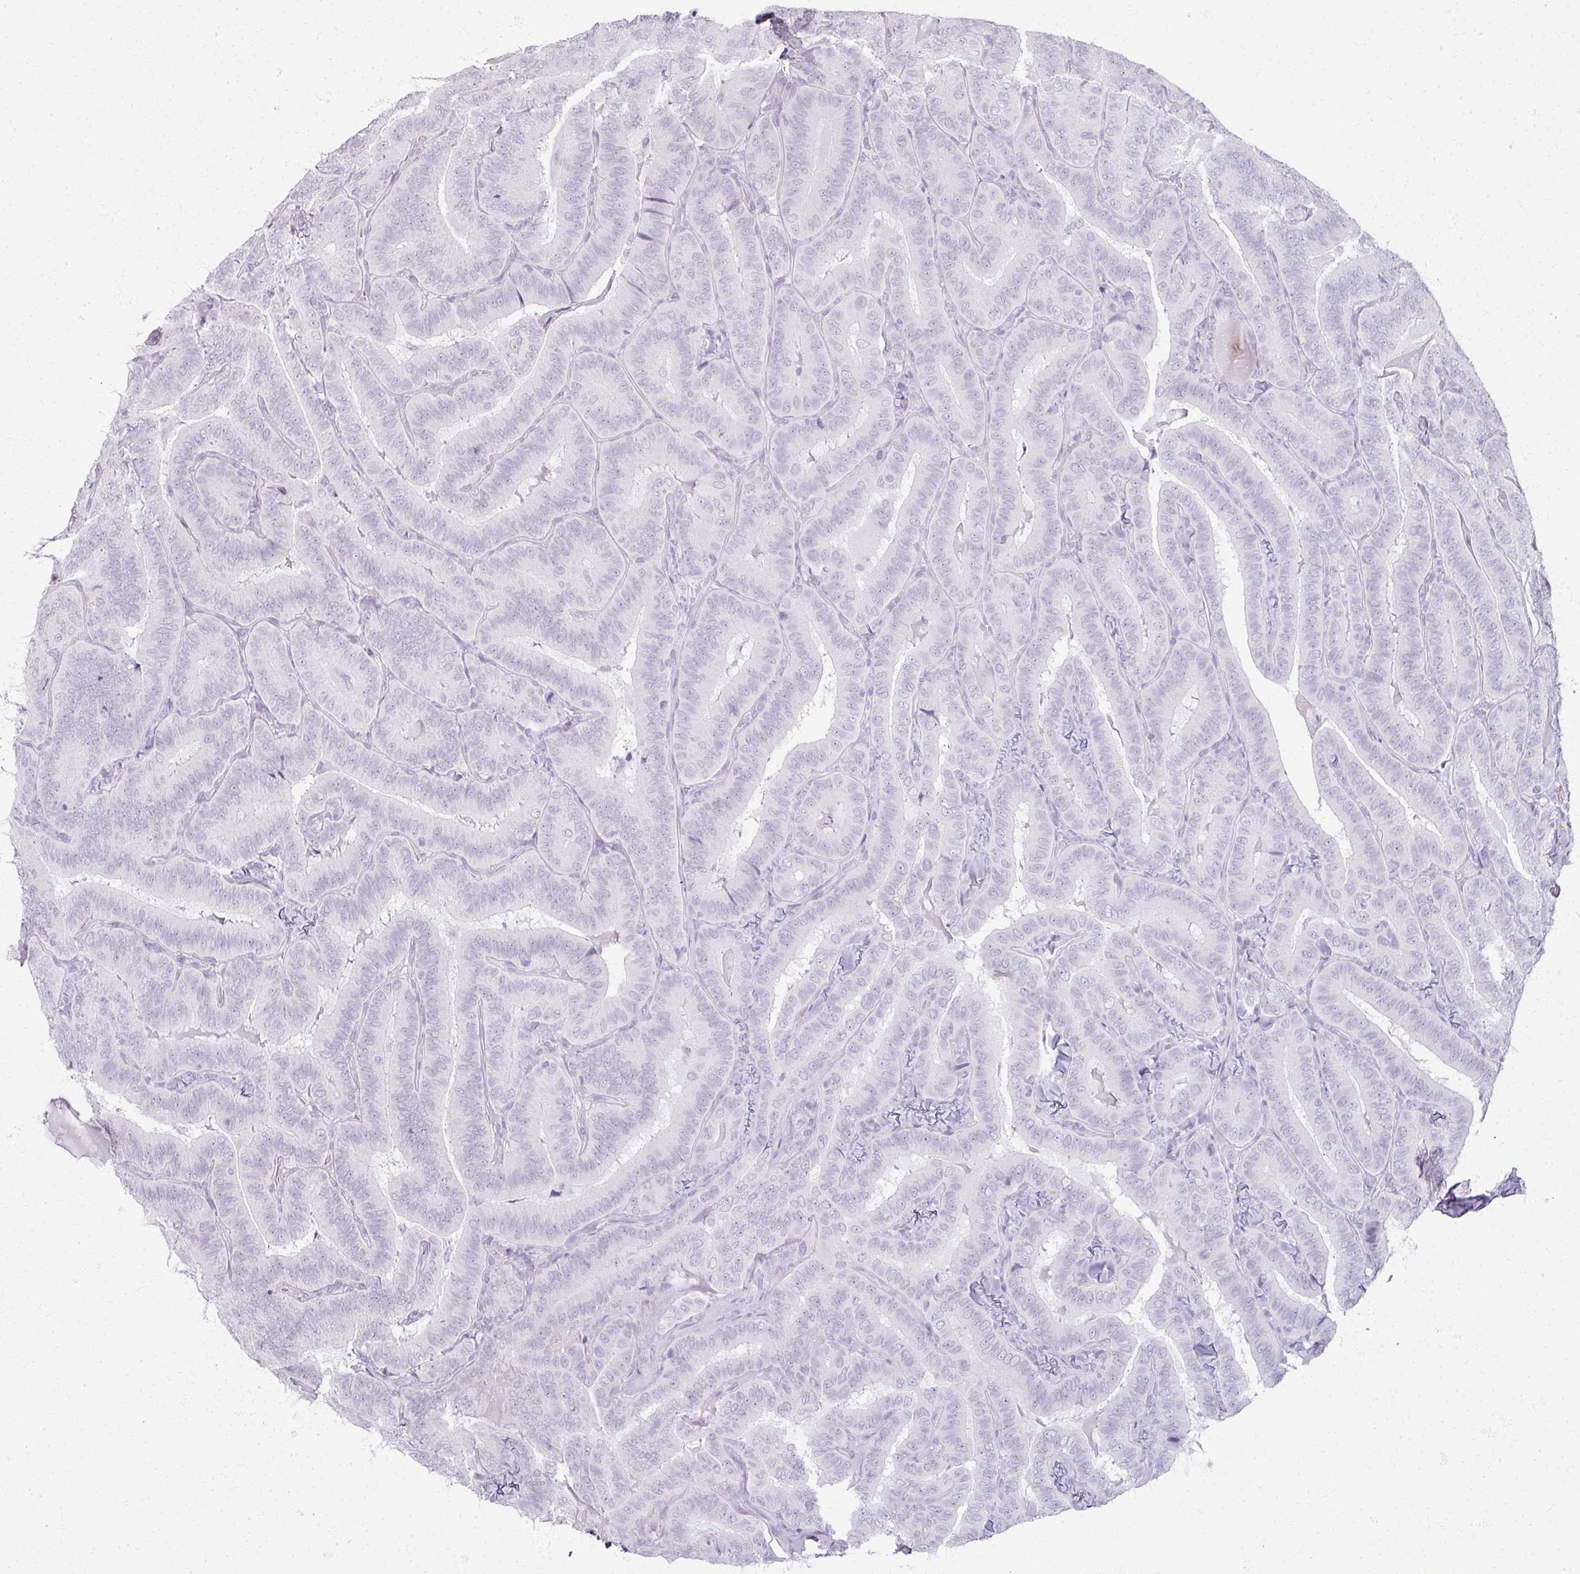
{"staining": {"intensity": "negative", "quantity": "none", "location": "none"}, "tissue": "thyroid cancer", "cell_type": "Tumor cells", "image_type": "cancer", "snomed": [{"axis": "morphology", "description": "Papillary adenocarcinoma, NOS"}, {"axis": "topography", "description": "Thyroid gland"}], "caption": "Immunohistochemistry (IHC) photomicrograph of human thyroid papillary adenocarcinoma stained for a protein (brown), which shows no expression in tumor cells.", "gene": "RFPL2", "patient": {"sex": "male", "age": 61}}